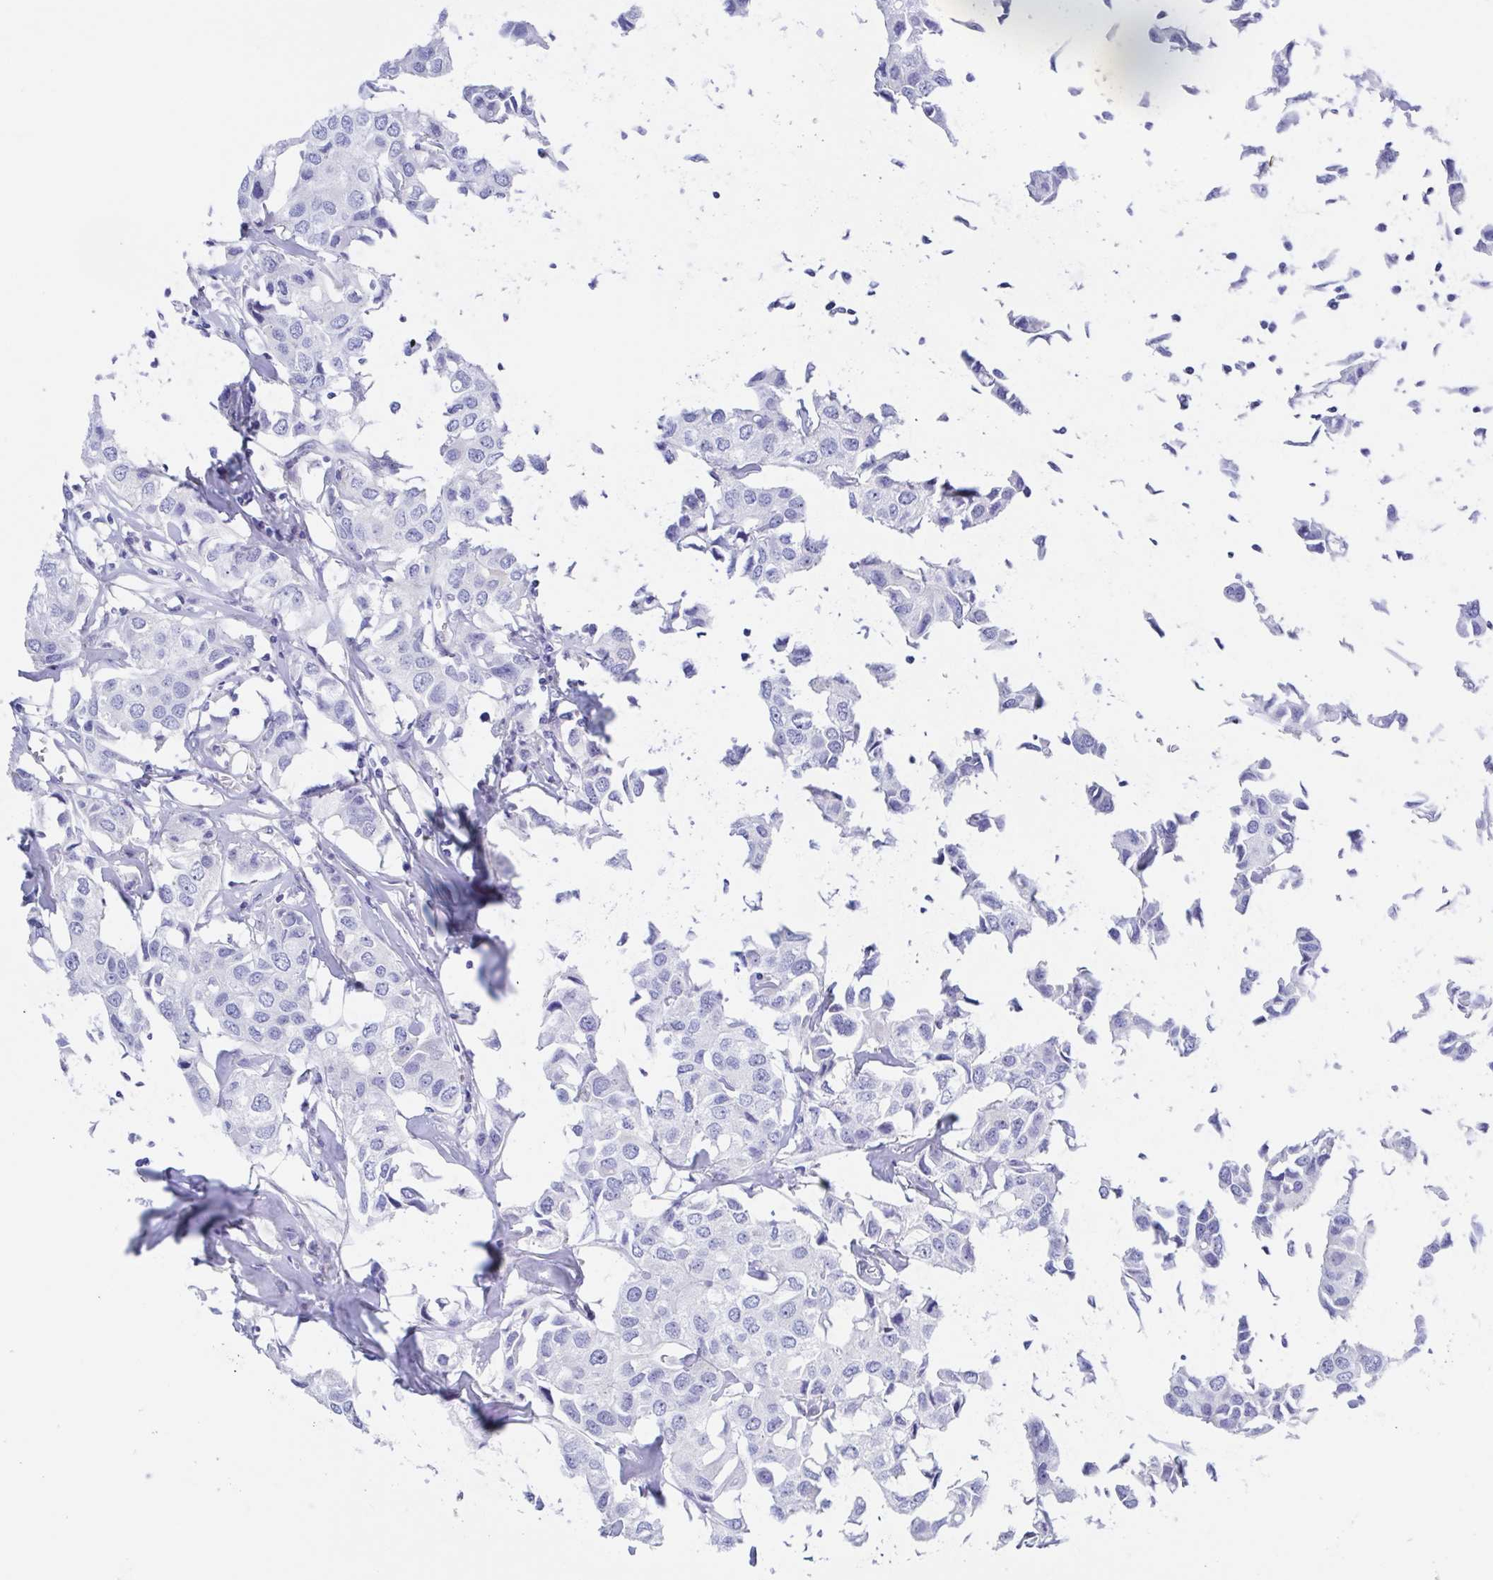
{"staining": {"intensity": "negative", "quantity": "none", "location": "none"}, "tissue": "breast cancer", "cell_type": "Tumor cells", "image_type": "cancer", "snomed": [{"axis": "morphology", "description": "Duct carcinoma"}, {"axis": "topography", "description": "Breast"}], "caption": "Intraductal carcinoma (breast) stained for a protein using immunohistochemistry (IHC) exhibits no staining tumor cells.", "gene": "MUCL3", "patient": {"sex": "female", "age": 80}}